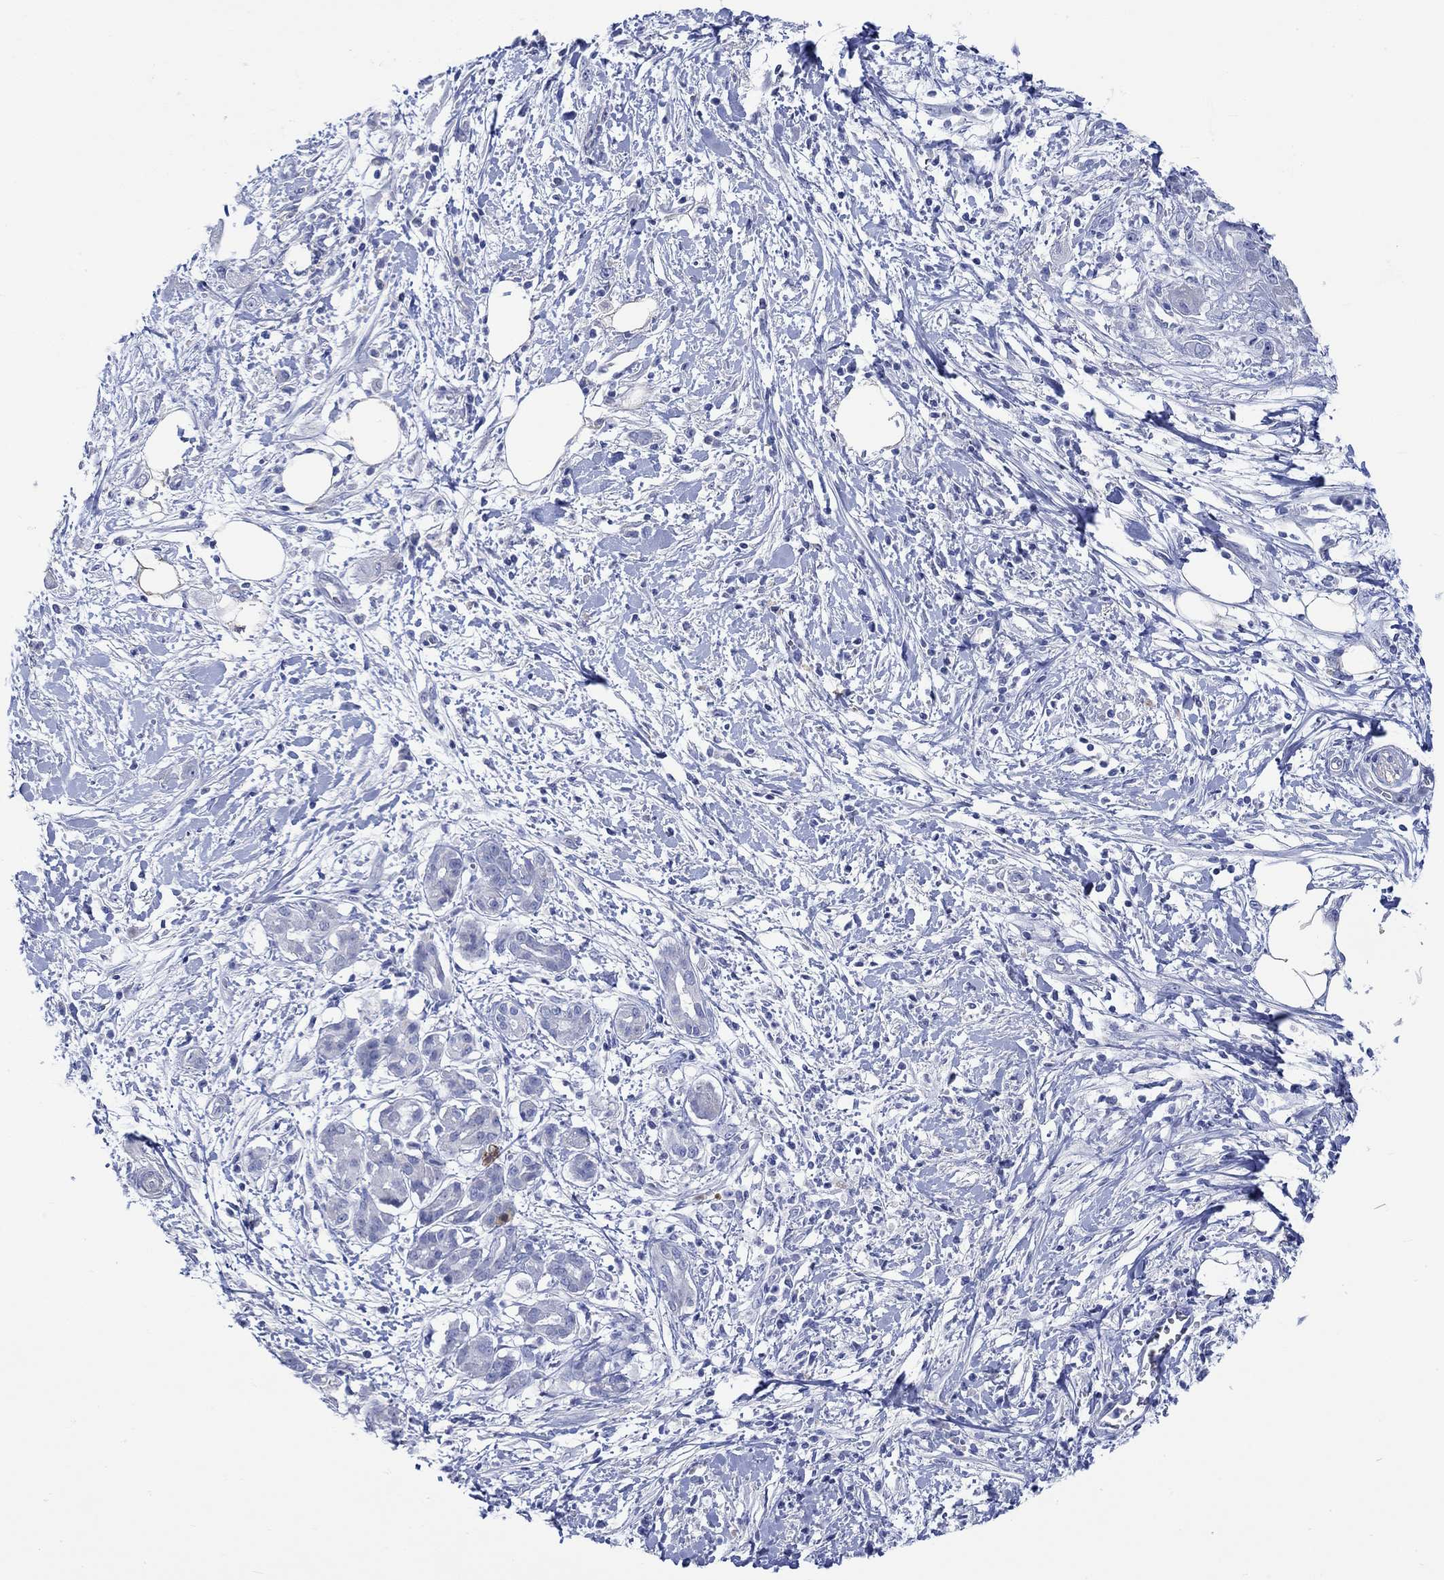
{"staining": {"intensity": "negative", "quantity": "none", "location": "none"}, "tissue": "pancreatic cancer", "cell_type": "Tumor cells", "image_type": "cancer", "snomed": [{"axis": "morphology", "description": "Adenocarcinoma, NOS"}, {"axis": "topography", "description": "Pancreas"}], "caption": "Immunohistochemical staining of human pancreatic cancer displays no significant expression in tumor cells.", "gene": "CPLX2", "patient": {"sex": "male", "age": 72}}